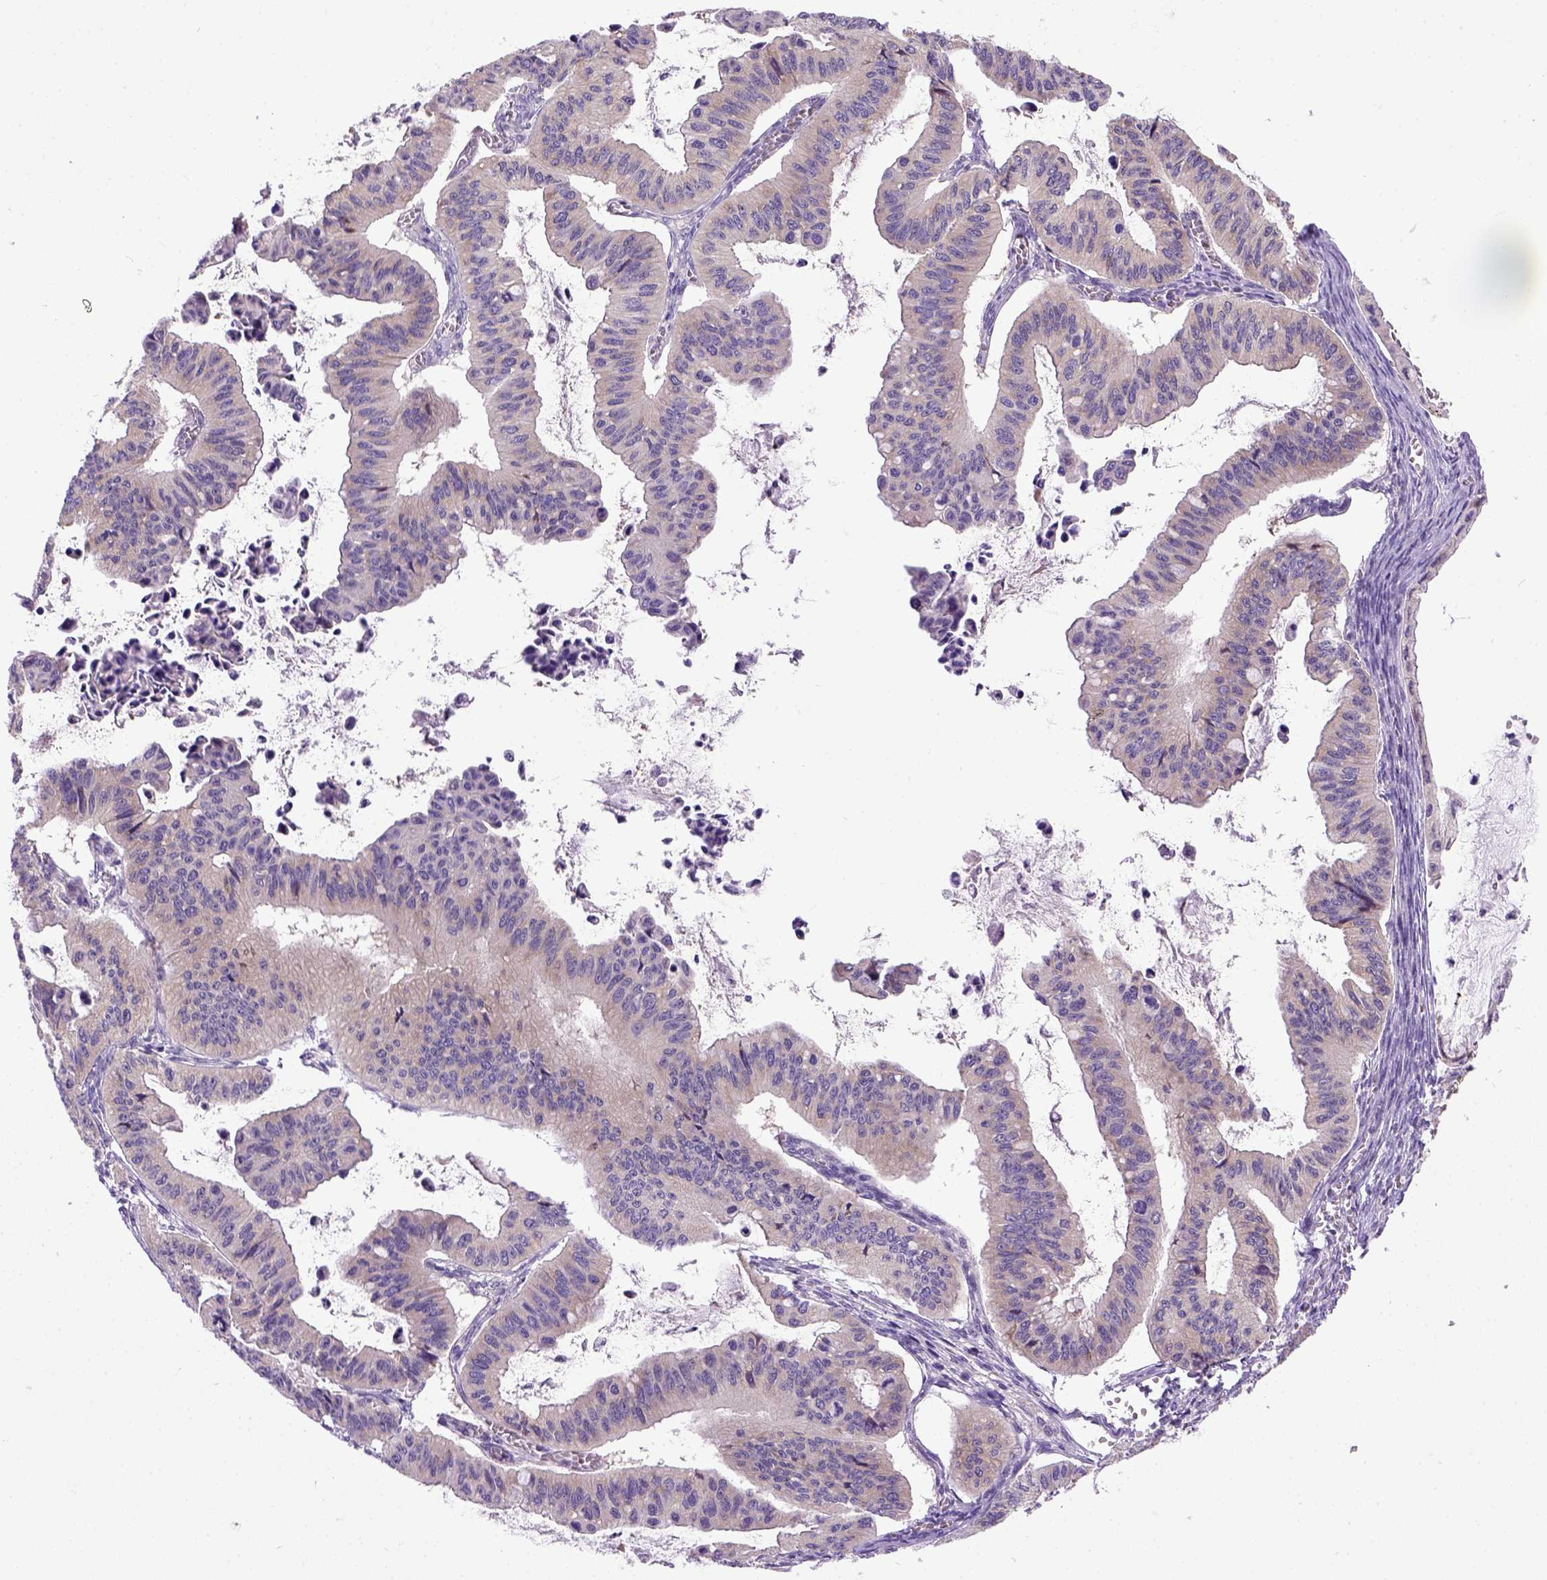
{"staining": {"intensity": "negative", "quantity": "none", "location": "none"}, "tissue": "ovarian cancer", "cell_type": "Tumor cells", "image_type": "cancer", "snomed": [{"axis": "morphology", "description": "Cystadenocarcinoma, mucinous, NOS"}, {"axis": "topography", "description": "Ovary"}], "caption": "A high-resolution micrograph shows immunohistochemistry (IHC) staining of ovarian cancer, which reveals no significant expression in tumor cells.", "gene": "NEK5", "patient": {"sex": "female", "age": 72}}